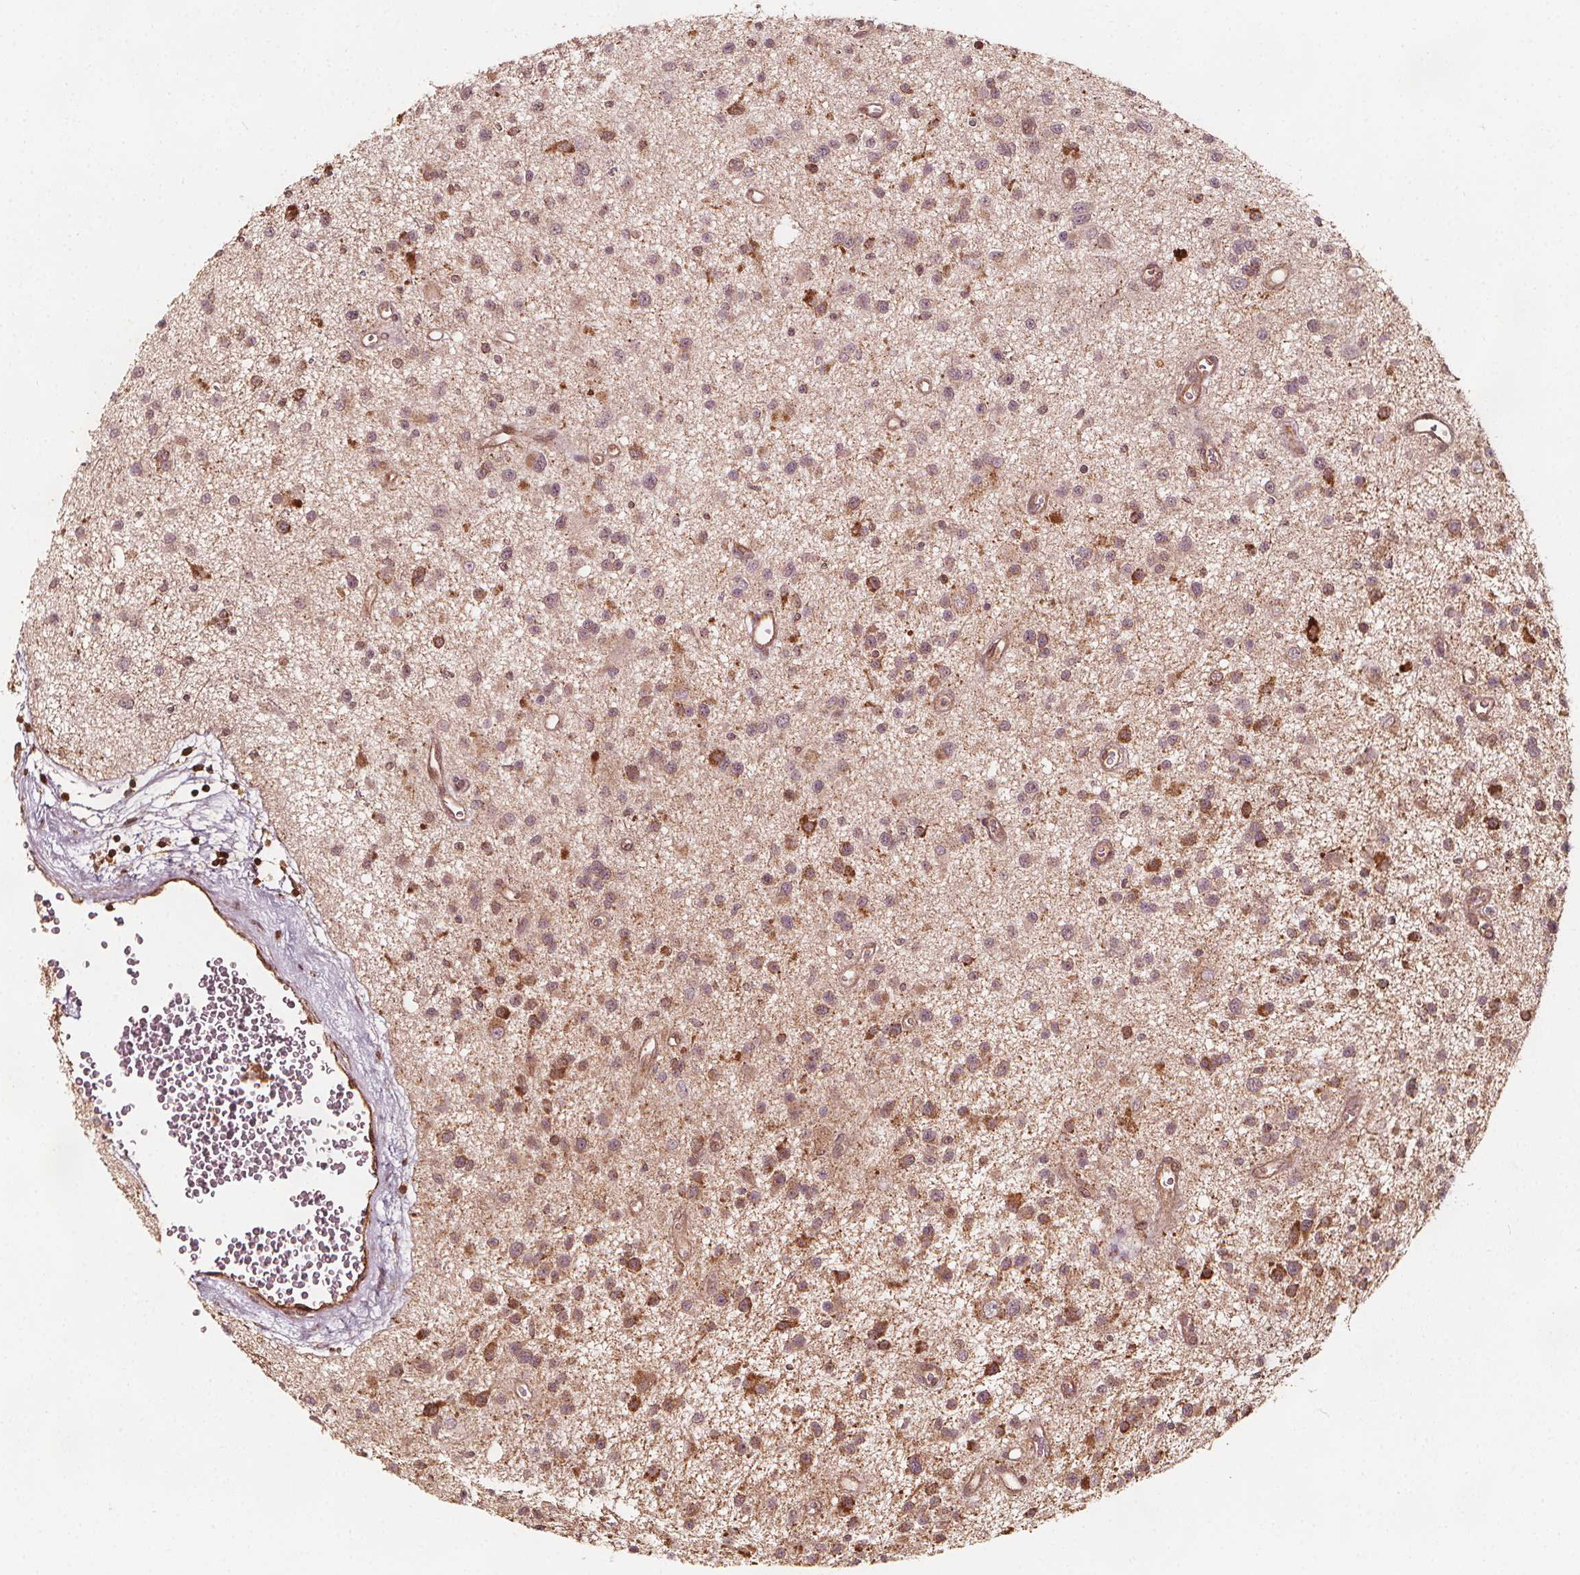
{"staining": {"intensity": "moderate", "quantity": ">75%", "location": "cytoplasmic/membranous"}, "tissue": "glioma", "cell_type": "Tumor cells", "image_type": "cancer", "snomed": [{"axis": "morphology", "description": "Glioma, malignant, Low grade"}, {"axis": "topography", "description": "Brain"}], "caption": "Moderate cytoplasmic/membranous expression for a protein is seen in about >75% of tumor cells of glioma using IHC.", "gene": "AIP", "patient": {"sex": "male", "age": 43}}